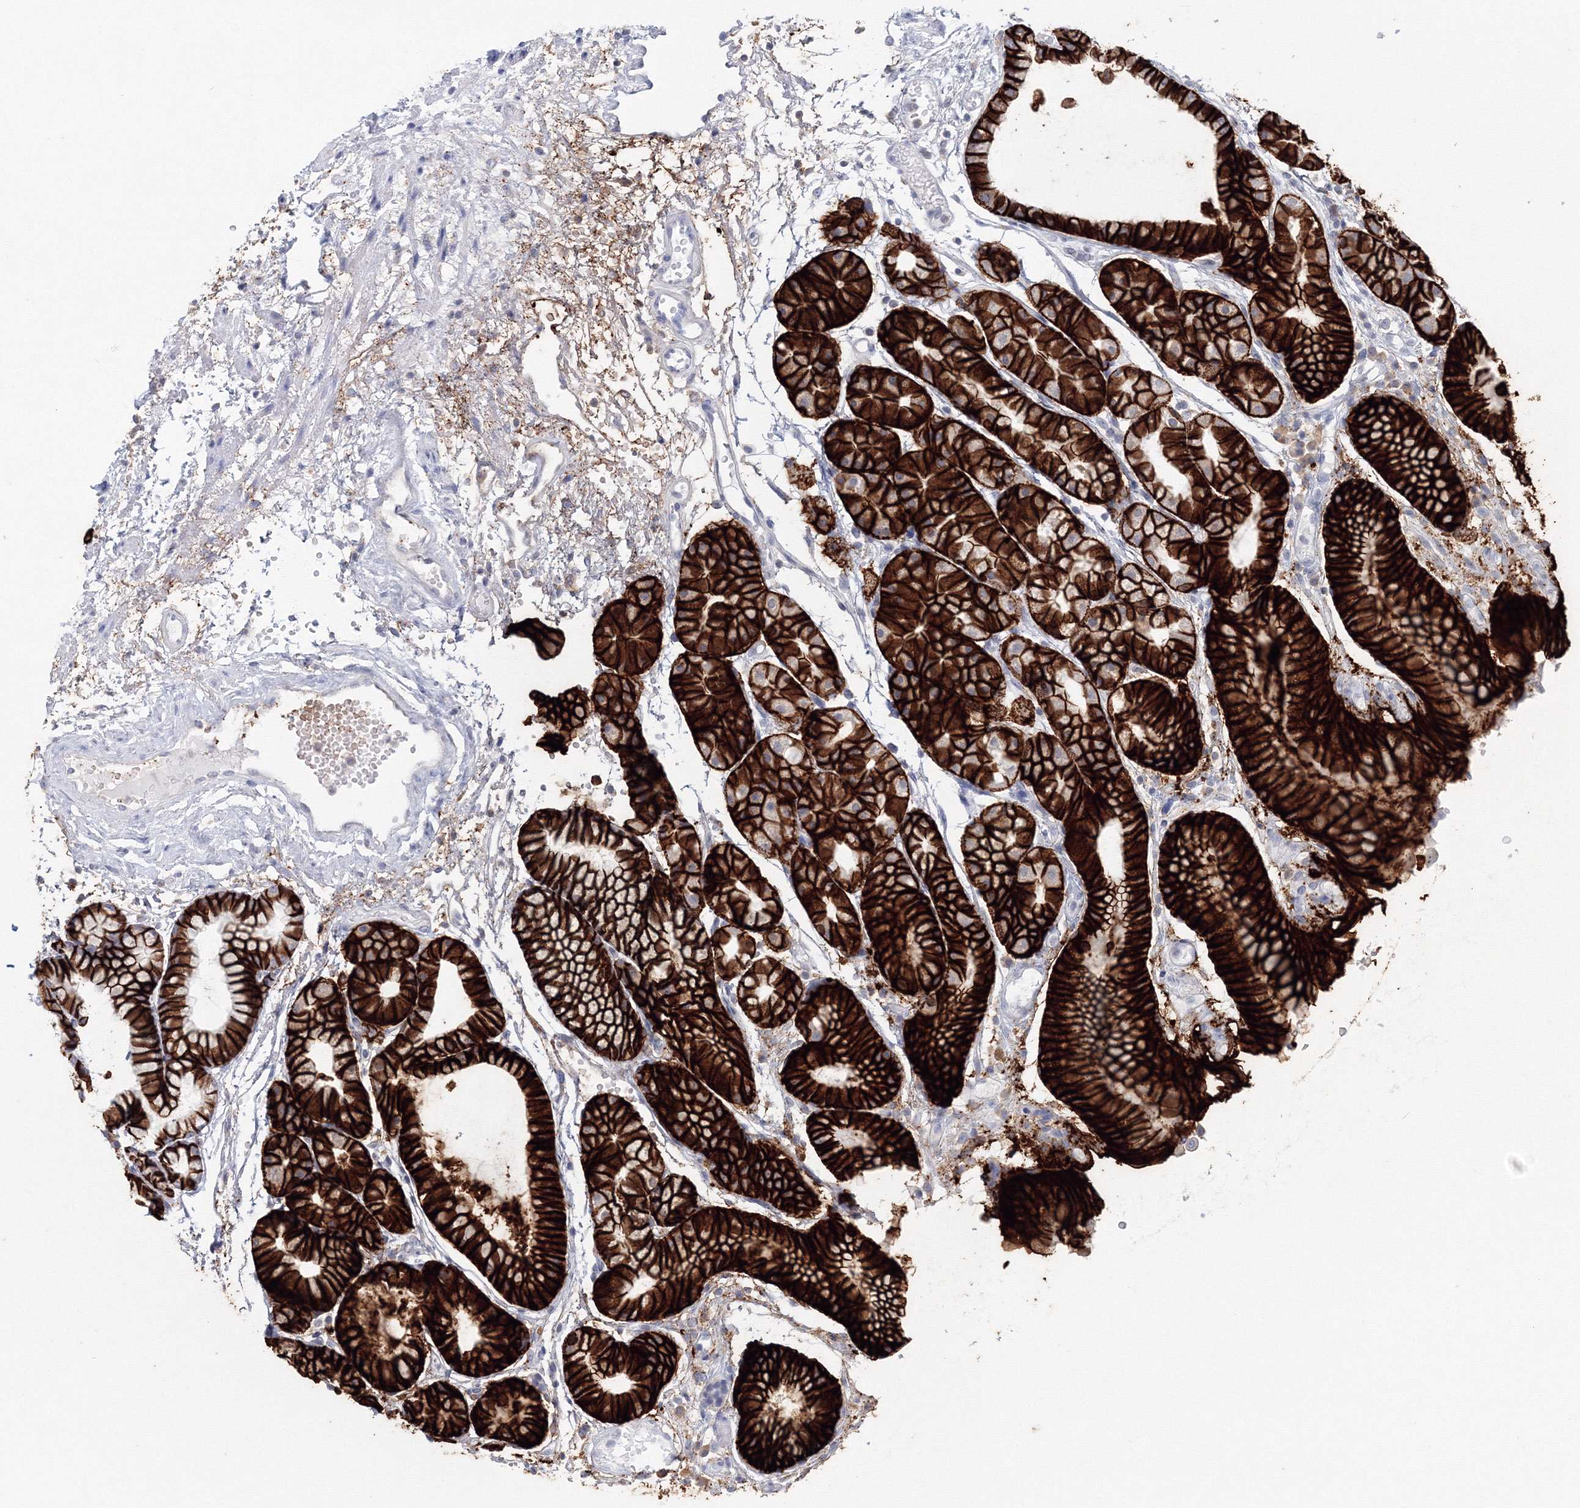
{"staining": {"intensity": "strong", "quantity": ">75%", "location": "cytoplasmic/membranous"}, "tissue": "stomach", "cell_type": "Glandular cells", "image_type": "normal", "snomed": [{"axis": "morphology", "description": "Normal tissue, NOS"}, {"axis": "topography", "description": "Stomach, upper"}], "caption": "DAB immunohistochemical staining of benign stomach reveals strong cytoplasmic/membranous protein staining in about >75% of glandular cells. The protein of interest is stained brown, and the nuclei are stained in blue (DAB IHC with brightfield microscopy, high magnification).", "gene": "VSIG1", "patient": {"sex": "male", "age": 72}}